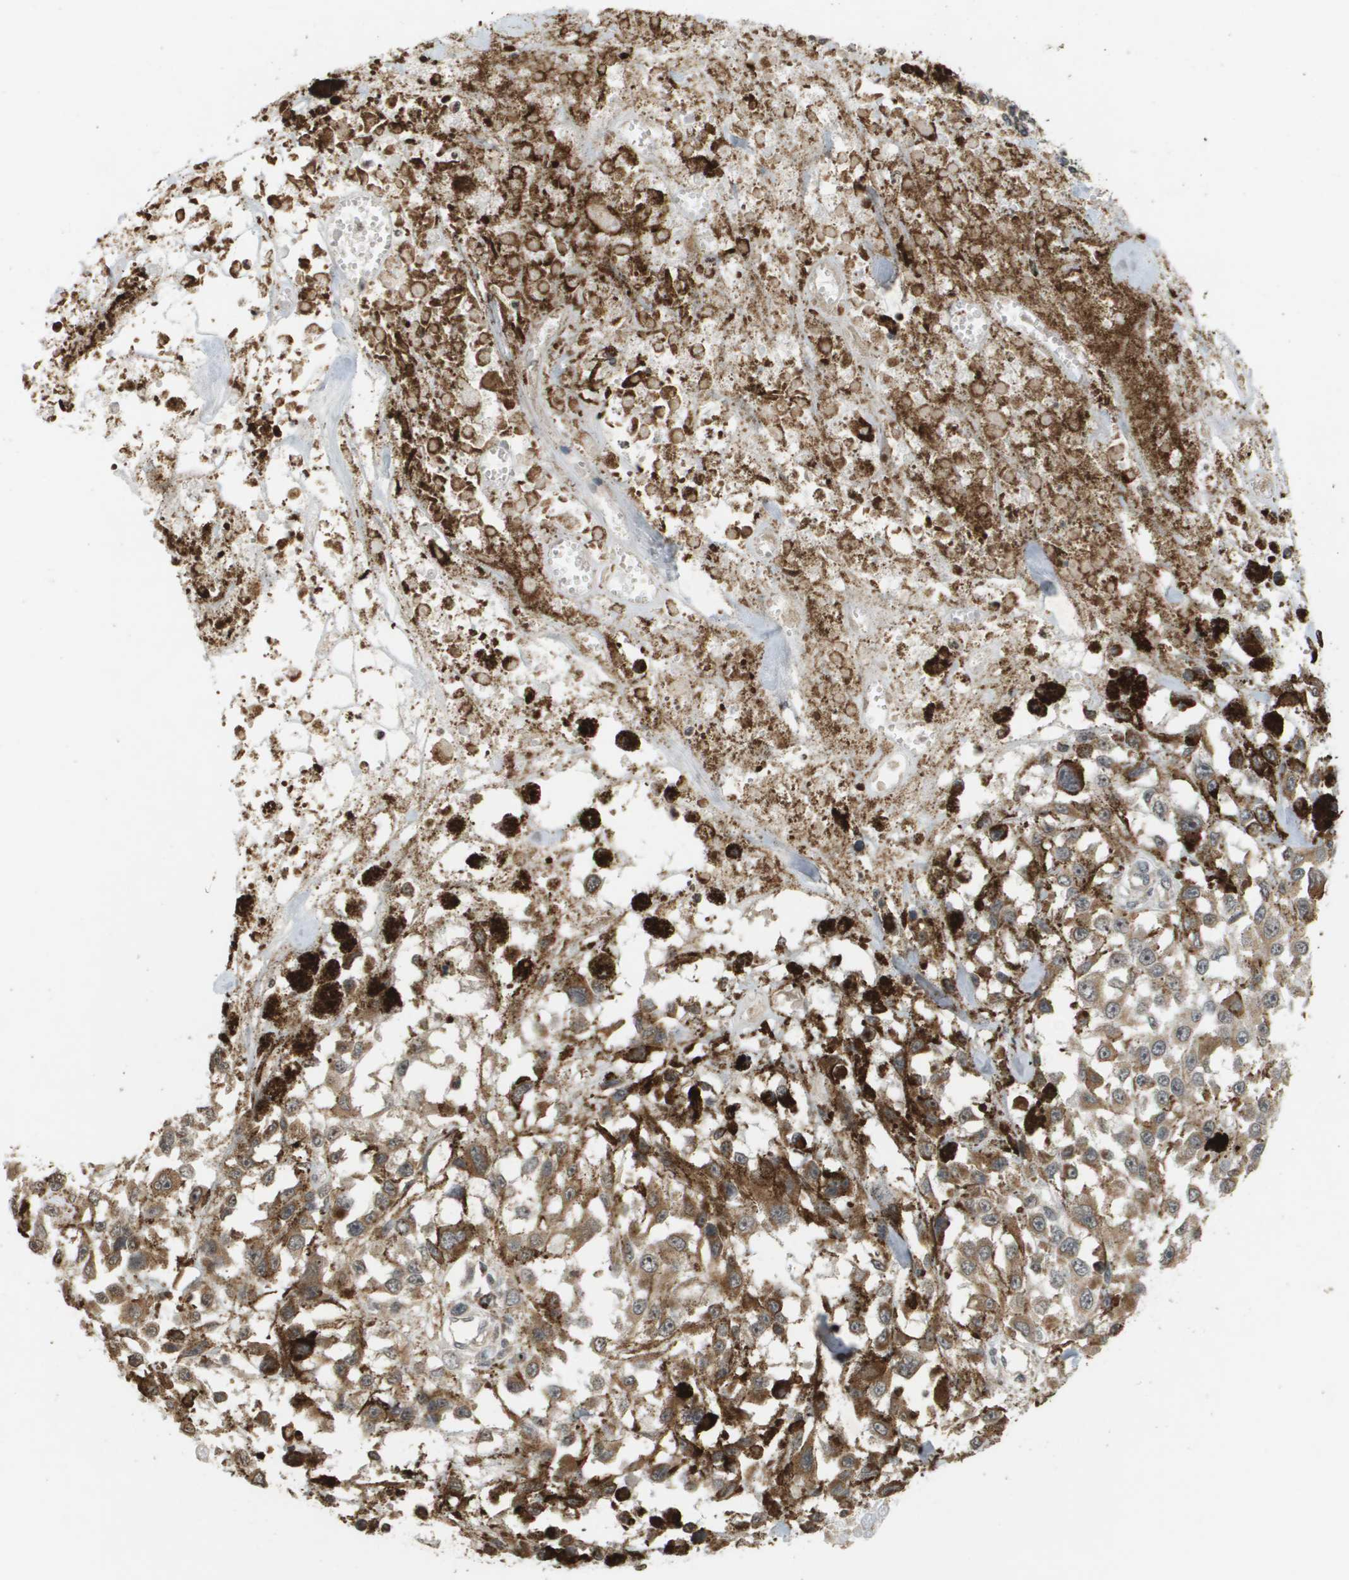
{"staining": {"intensity": "moderate", "quantity": ">75%", "location": "cytoplasmic/membranous"}, "tissue": "melanoma", "cell_type": "Tumor cells", "image_type": "cancer", "snomed": [{"axis": "morphology", "description": "Malignant melanoma, Metastatic site"}, {"axis": "topography", "description": "Lymph node"}], "caption": "Malignant melanoma (metastatic site) stained with a brown dye exhibits moderate cytoplasmic/membranous positive expression in approximately >75% of tumor cells.", "gene": "RAB21", "patient": {"sex": "male", "age": 59}}